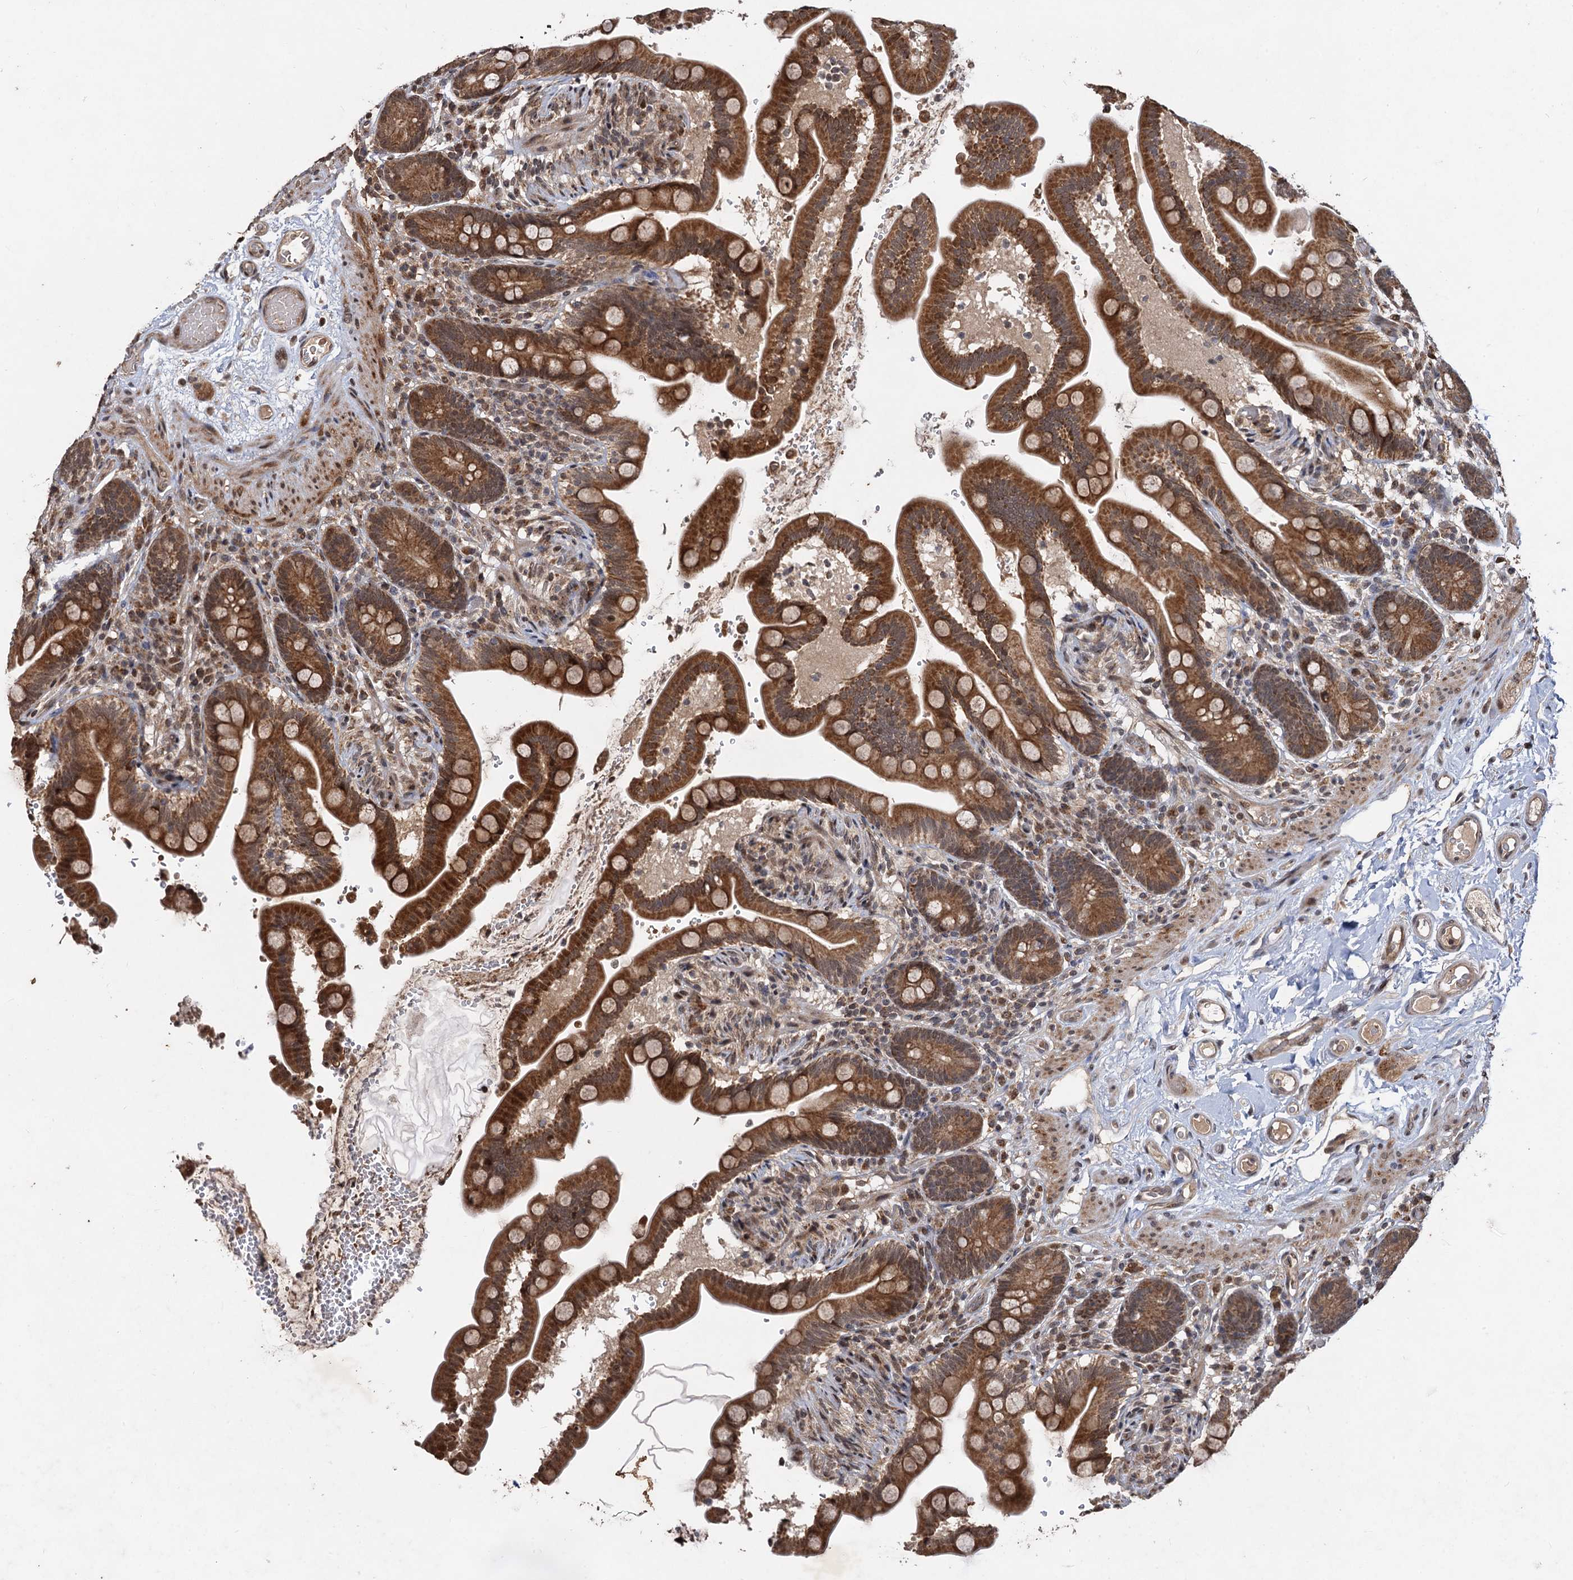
{"staining": {"intensity": "moderate", "quantity": ">75%", "location": "cytoplasmic/membranous"}, "tissue": "colon", "cell_type": "Endothelial cells", "image_type": "normal", "snomed": [{"axis": "morphology", "description": "Normal tissue, NOS"}, {"axis": "topography", "description": "Smooth muscle"}, {"axis": "topography", "description": "Colon"}], "caption": "The histopathology image displays staining of unremarkable colon, revealing moderate cytoplasmic/membranous protein expression (brown color) within endothelial cells.", "gene": "REP15", "patient": {"sex": "male", "age": 73}}